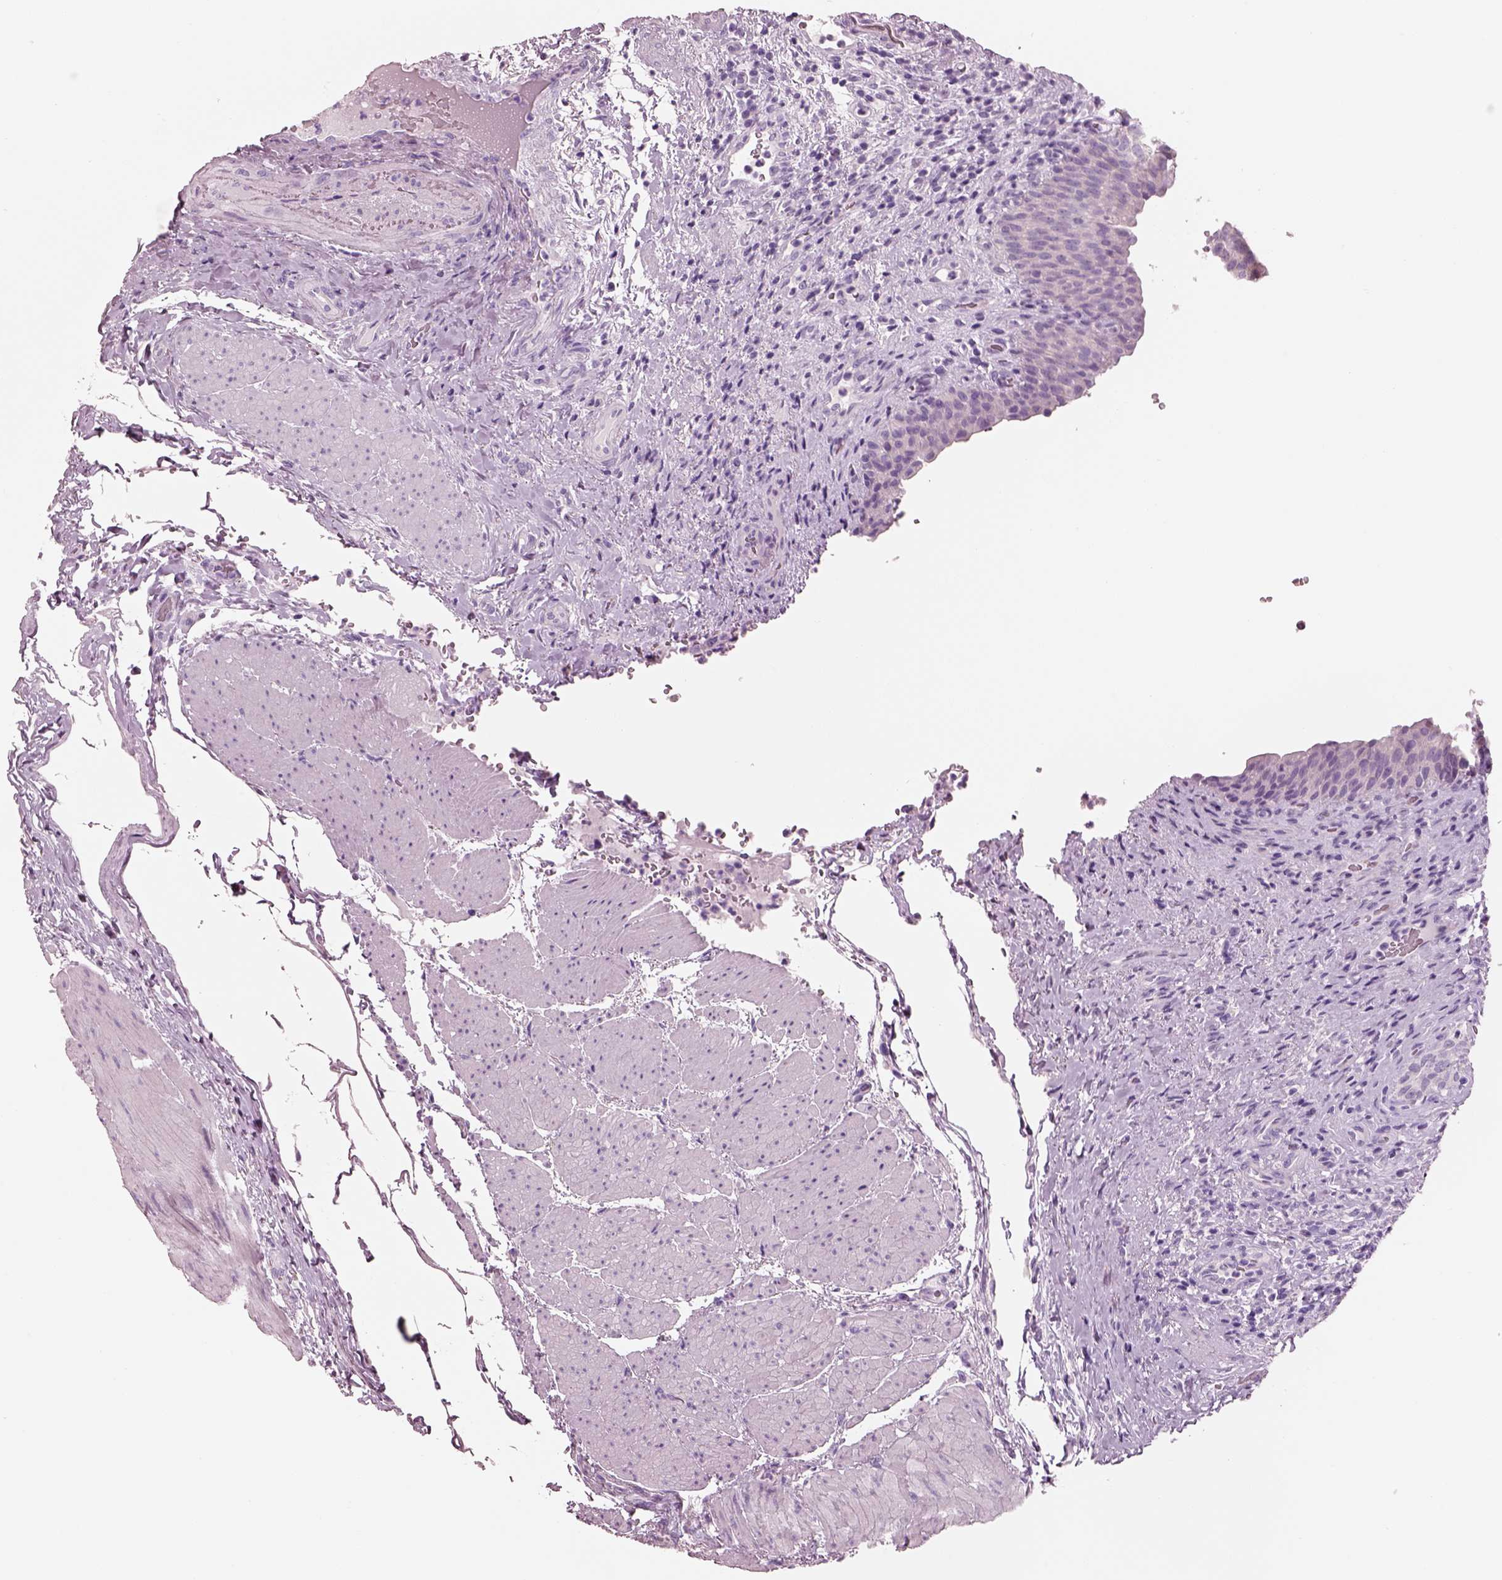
{"staining": {"intensity": "negative", "quantity": "none", "location": "none"}, "tissue": "urinary bladder", "cell_type": "Urothelial cells", "image_type": "normal", "snomed": [{"axis": "morphology", "description": "Normal tissue, NOS"}, {"axis": "topography", "description": "Urinary bladder"}], "caption": "The IHC image has no significant staining in urothelial cells of urinary bladder. (IHC, brightfield microscopy, high magnification).", "gene": "PNOC", "patient": {"sex": "male", "age": 66}}